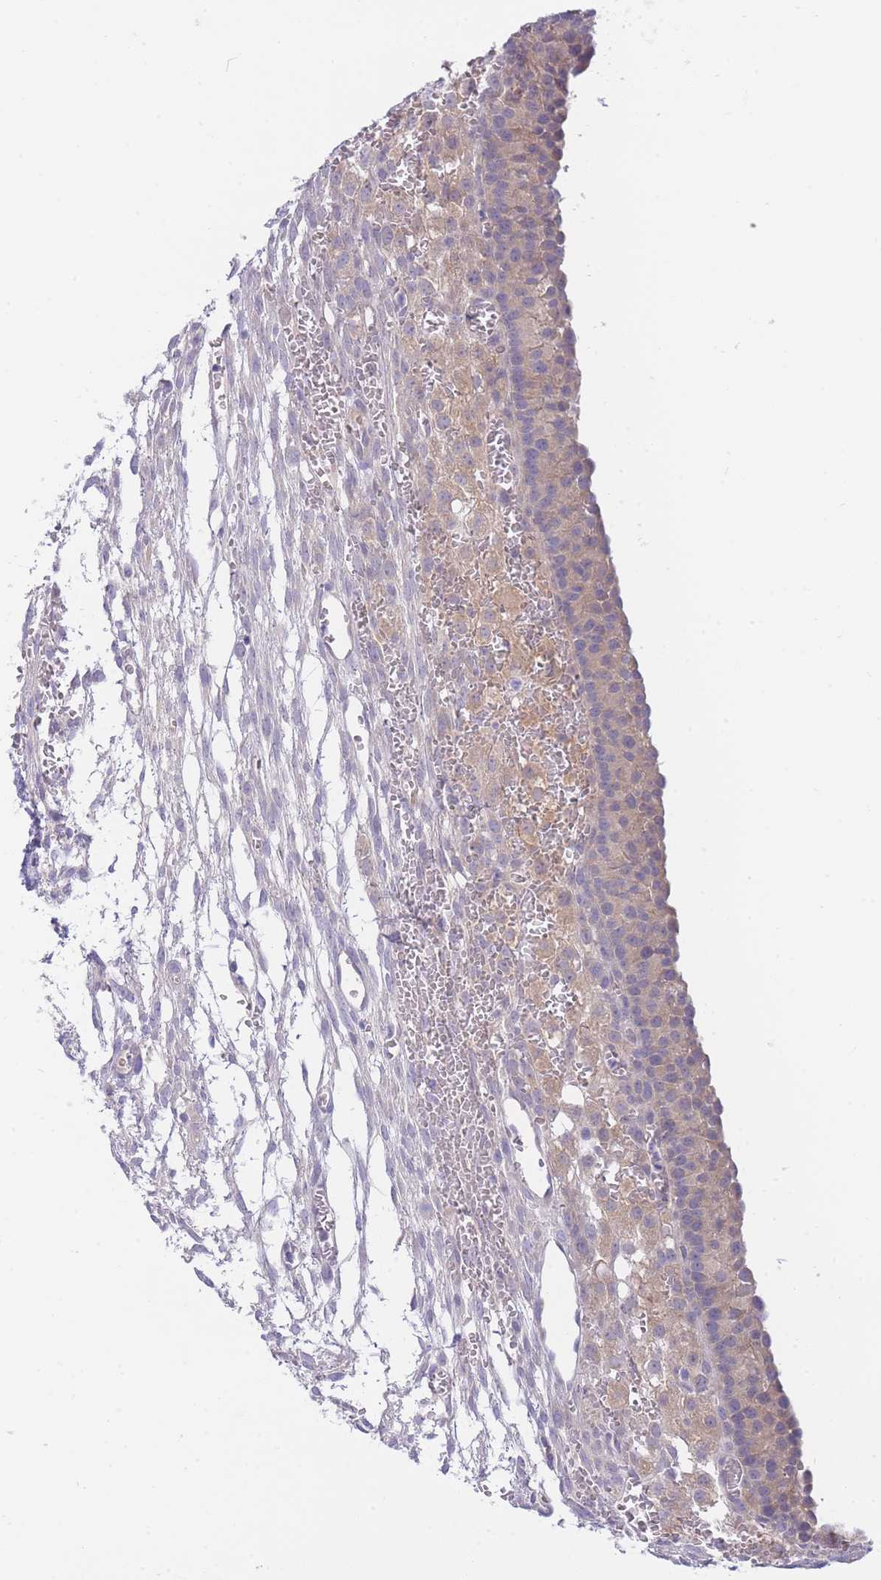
{"staining": {"intensity": "weak", "quantity": "<25%", "location": "cytoplasmic/membranous"}, "tissue": "ovary", "cell_type": "Ovarian stroma cells", "image_type": "normal", "snomed": [{"axis": "morphology", "description": "Normal tissue, NOS"}, {"axis": "topography", "description": "Ovary"}], "caption": "The histopathology image exhibits no significant expression in ovarian stroma cells of ovary.", "gene": "SUGT1", "patient": {"sex": "female", "age": 39}}